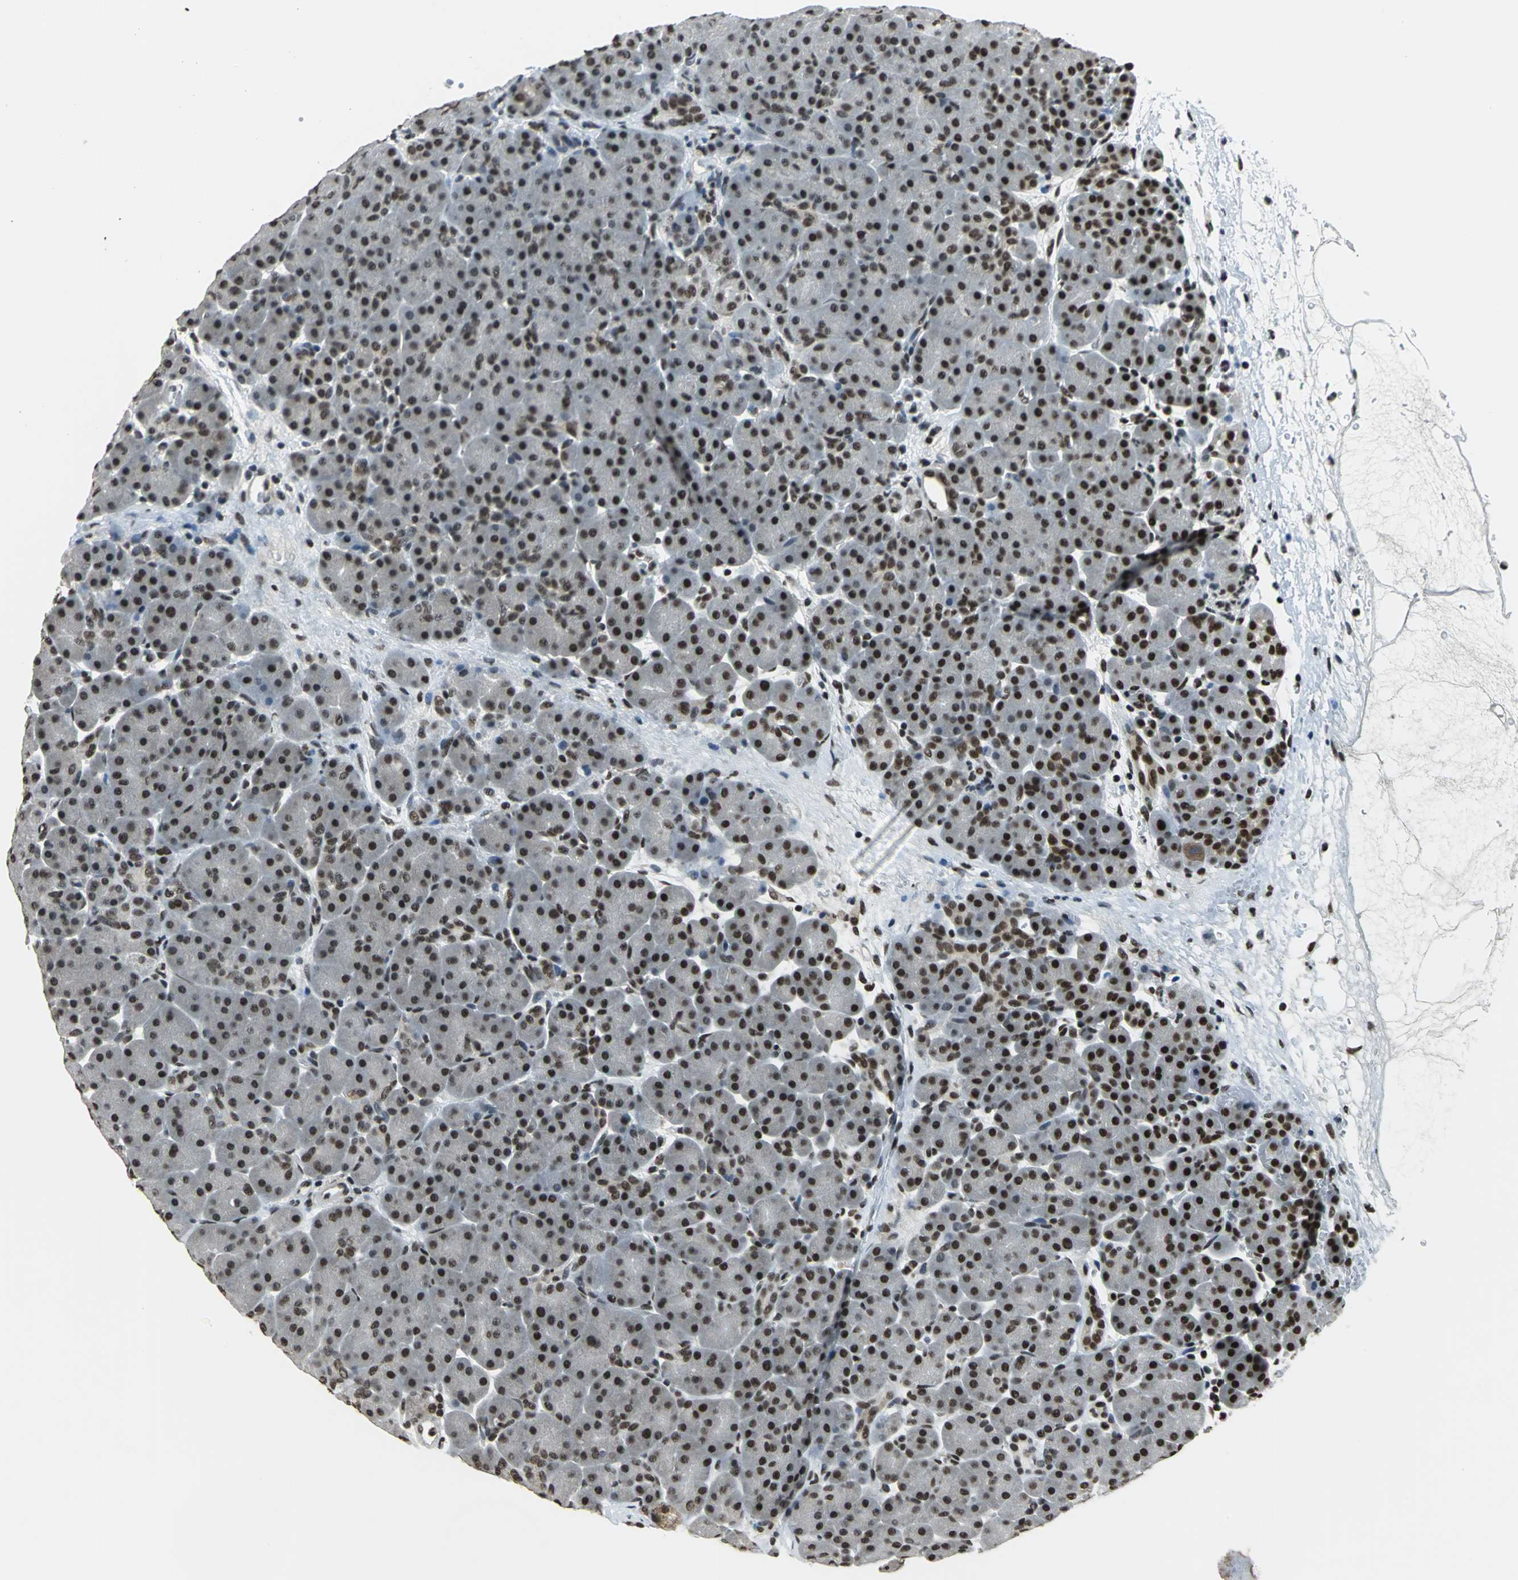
{"staining": {"intensity": "strong", "quantity": ">75%", "location": "nuclear"}, "tissue": "pancreas", "cell_type": "Exocrine glandular cells", "image_type": "normal", "snomed": [{"axis": "morphology", "description": "Normal tissue, NOS"}, {"axis": "topography", "description": "Pancreas"}], "caption": "The micrograph demonstrates a brown stain indicating the presence of a protein in the nuclear of exocrine glandular cells in pancreas.", "gene": "RBM14", "patient": {"sex": "male", "age": 66}}